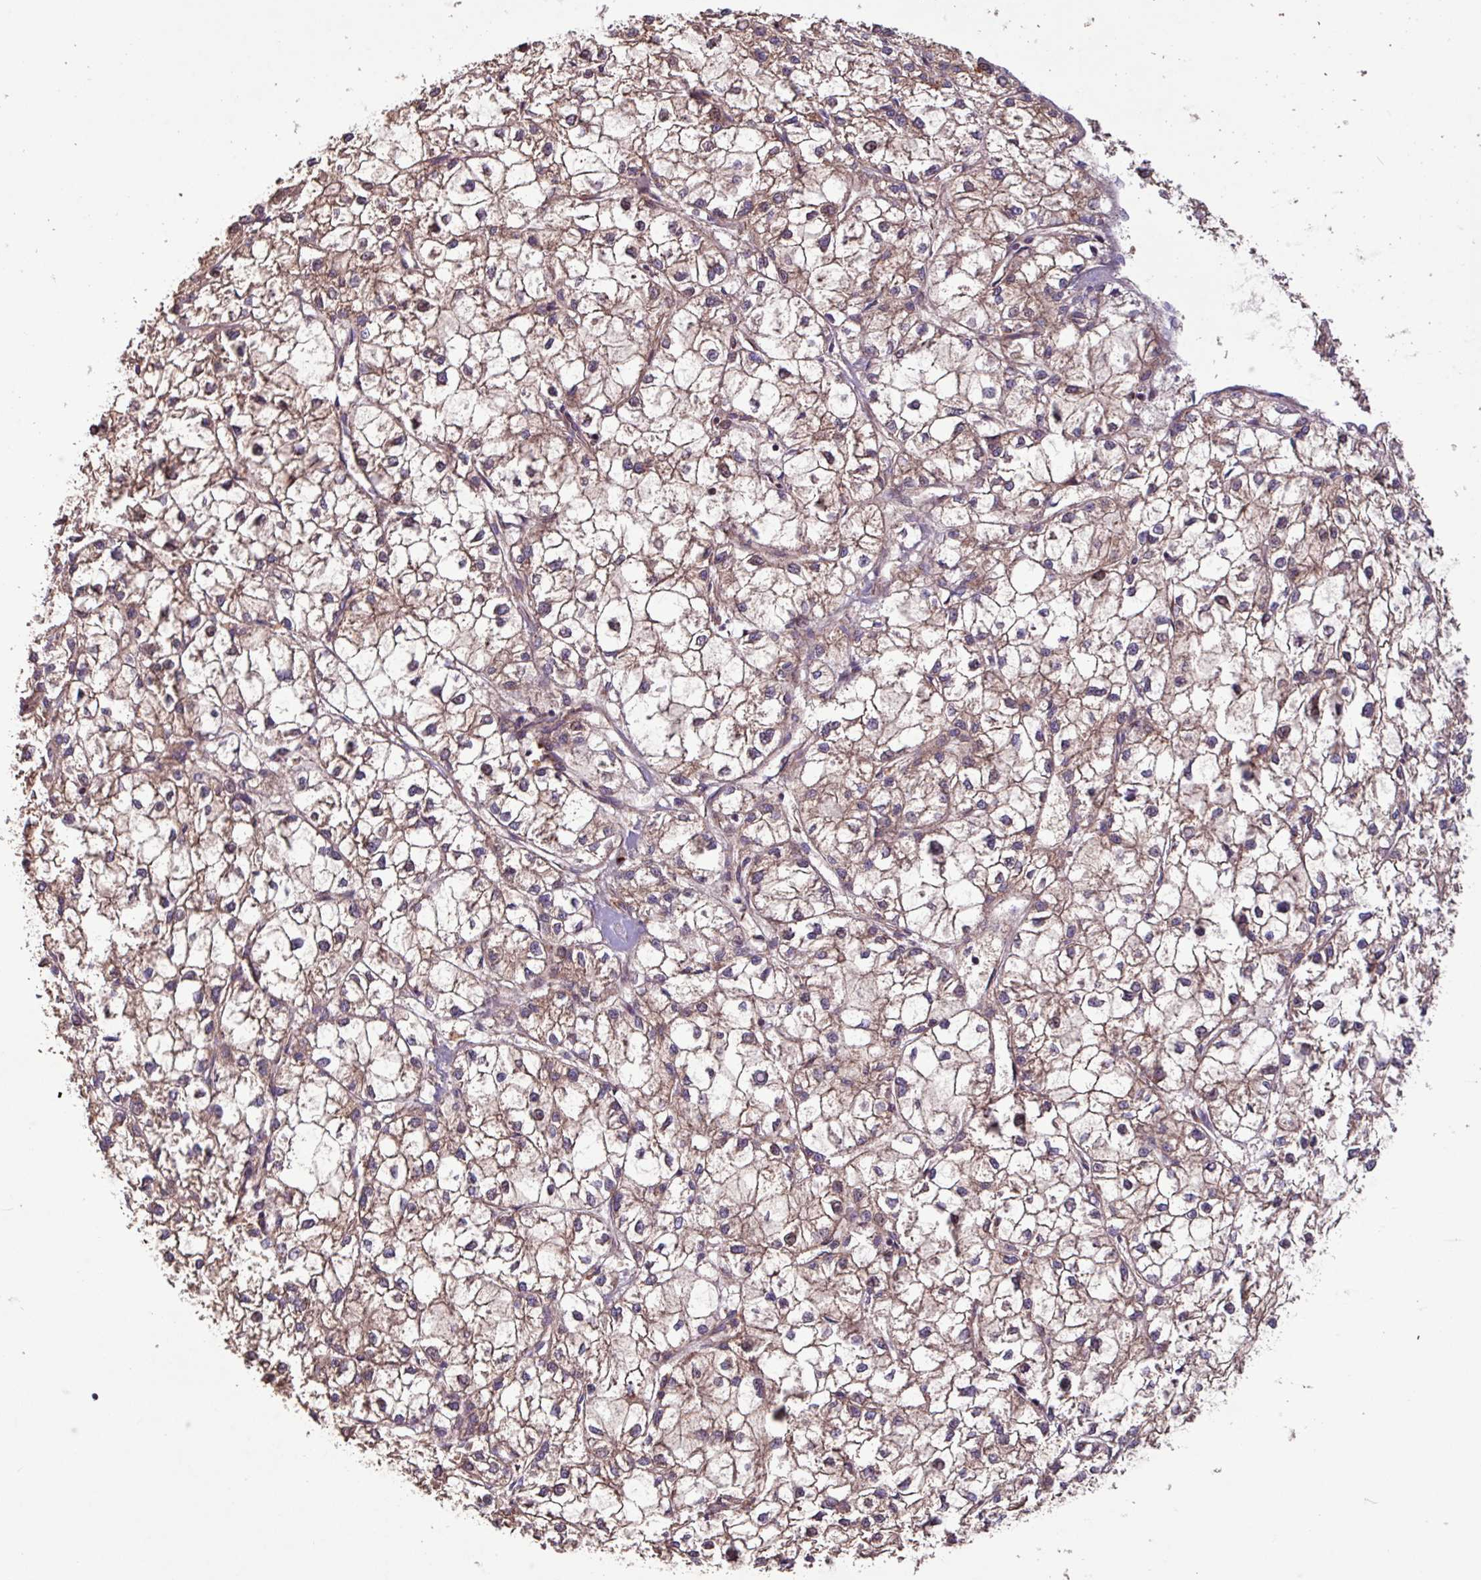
{"staining": {"intensity": "weak", "quantity": ">75%", "location": "cytoplasmic/membranous"}, "tissue": "liver cancer", "cell_type": "Tumor cells", "image_type": "cancer", "snomed": [{"axis": "morphology", "description": "Carcinoma, Hepatocellular, NOS"}, {"axis": "topography", "description": "Liver"}], "caption": "A brown stain highlights weak cytoplasmic/membranous positivity of a protein in human hepatocellular carcinoma (liver) tumor cells.", "gene": "PTPRQ", "patient": {"sex": "female", "age": 43}}